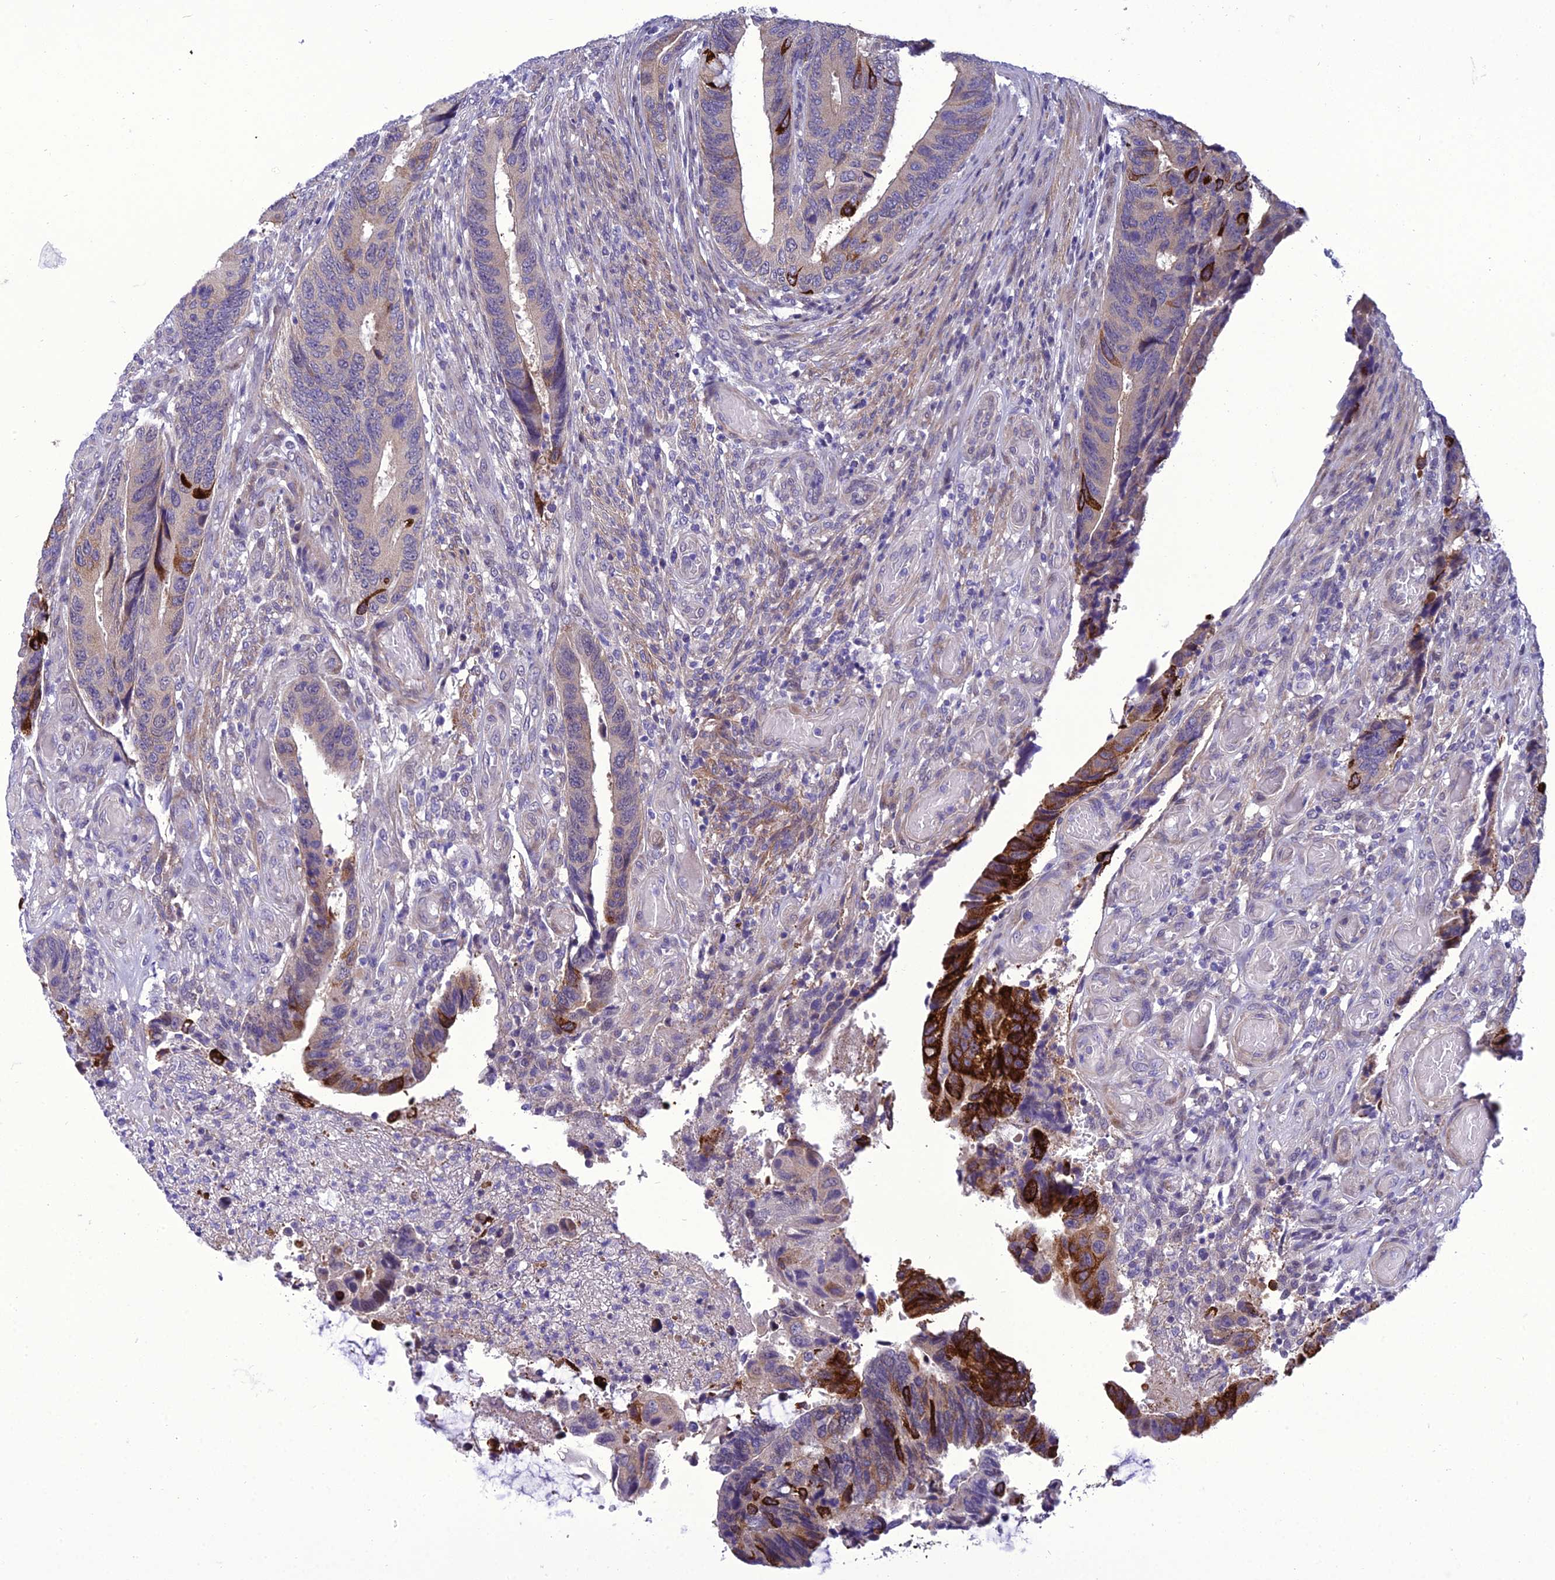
{"staining": {"intensity": "strong", "quantity": "<25%", "location": "cytoplasmic/membranous"}, "tissue": "colorectal cancer", "cell_type": "Tumor cells", "image_type": "cancer", "snomed": [{"axis": "morphology", "description": "Adenocarcinoma, NOS"}, {"axis": "topography", "description": "Colon"}], "caption": "A photomicrograph of human colorectal cancer (adenocarcinoma) stained for a protein displays strong cytoplasmic/membranous brown staining in tumor cells. The staining is performed using DAB brown chromogen to label protein expression. The nuclei are counter-stained blue using hematoxylin.", "gene": "GAB4", "patient": {"sex": "male", "age": 87}}